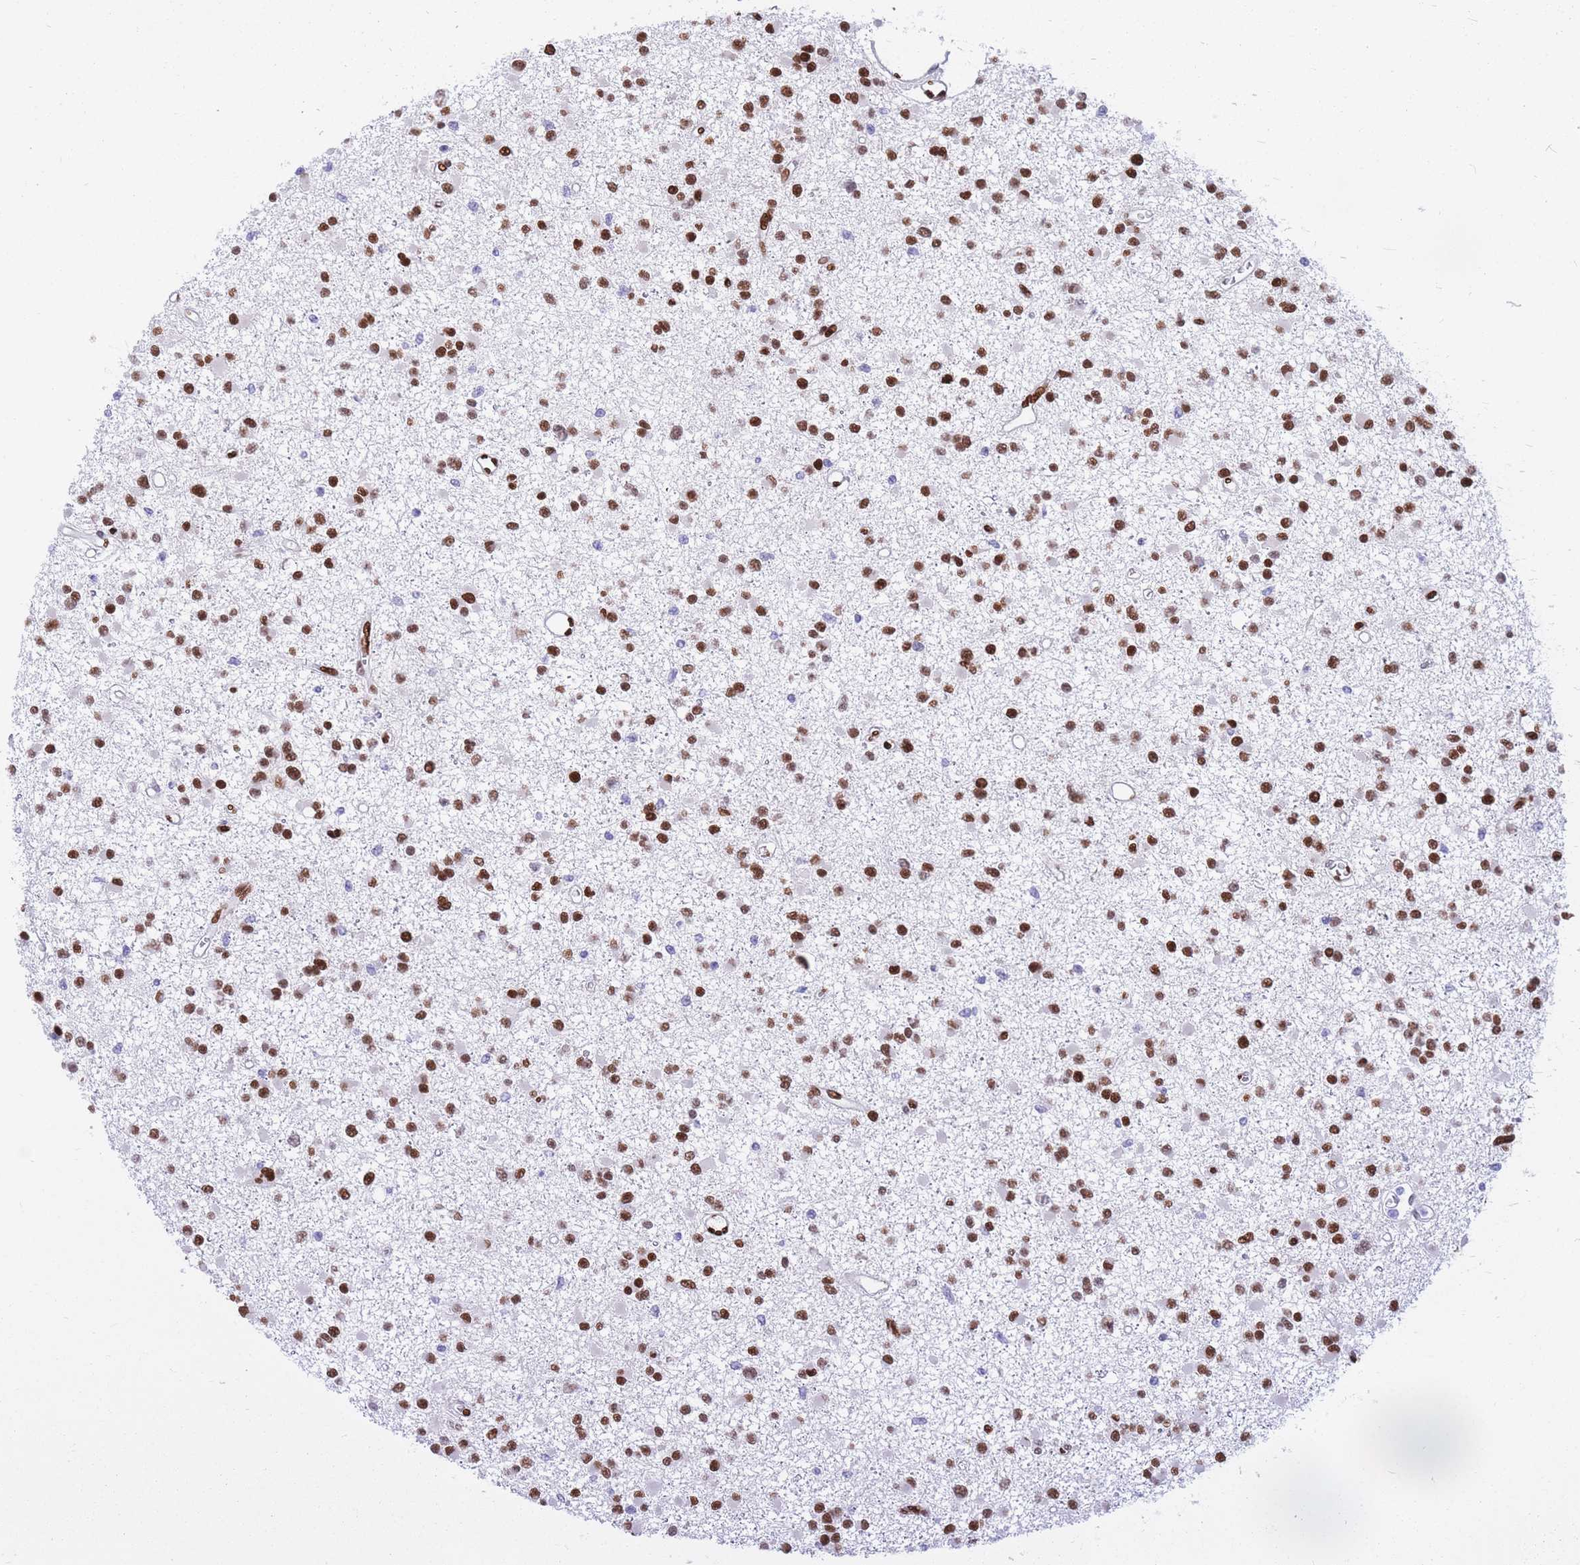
{"staining": {"intensity": "strong", "quantity": ">75%", "location": "nuclear"}, "tissue": "glioma", "cell_type": "Tumor cells", "image_type": "cancer", "snomed": [{"axis": "morphology", "description": "Glioma, malignant, Low grade"}, {"axis": "topography", "description": "Brain"}], "caption": "Immunohistochemical staining of glioma demonstrates high levels of strong nuclear protein expression in approximately >75% of tumor cells.", "gene": "NASP", "patient": {"sex": "female", "age": 22}}